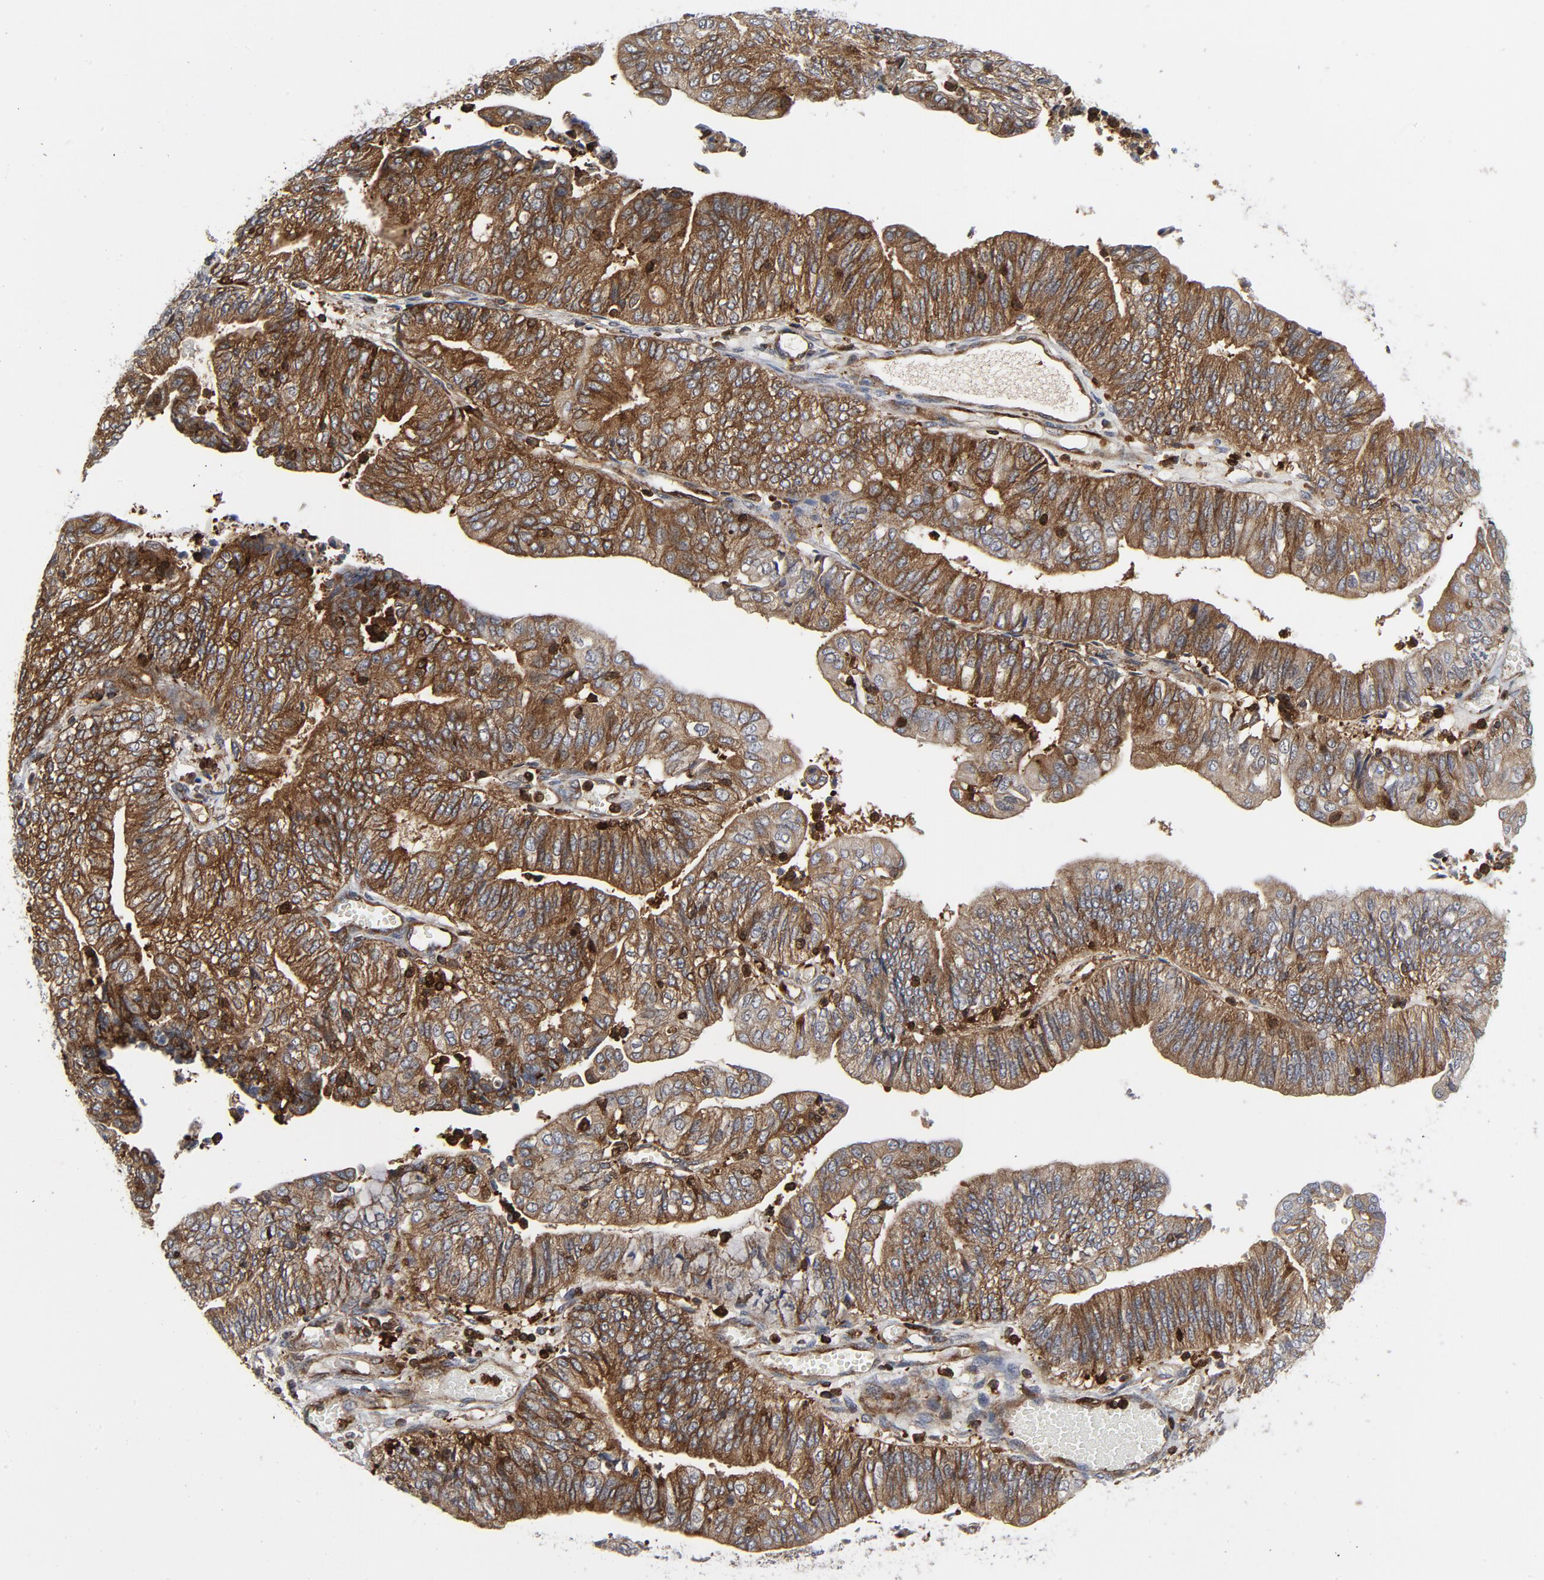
{"staining": {"intensity": "moderate", "quantity": ">75%", "location": "cytoplasmic/membranous"}, "tissue": "endometrial cancer", "cell_type": "Tumor cells", "image_type": "cancer", "snomed": [{"axis": "morphology", "description": "Adenocarcinoma, NOS"}, {"axis": "topography", "description": "Endometrium"}], "caption": "The image shows immunohistochemical staining of endometrial cancer (adenocarcinoma). There is moderate cytoplasmic/membranous expression is seen in about >75% of tumor cells.", "gene": "YES1", "patient": {"sex": "female", "age": 59}}